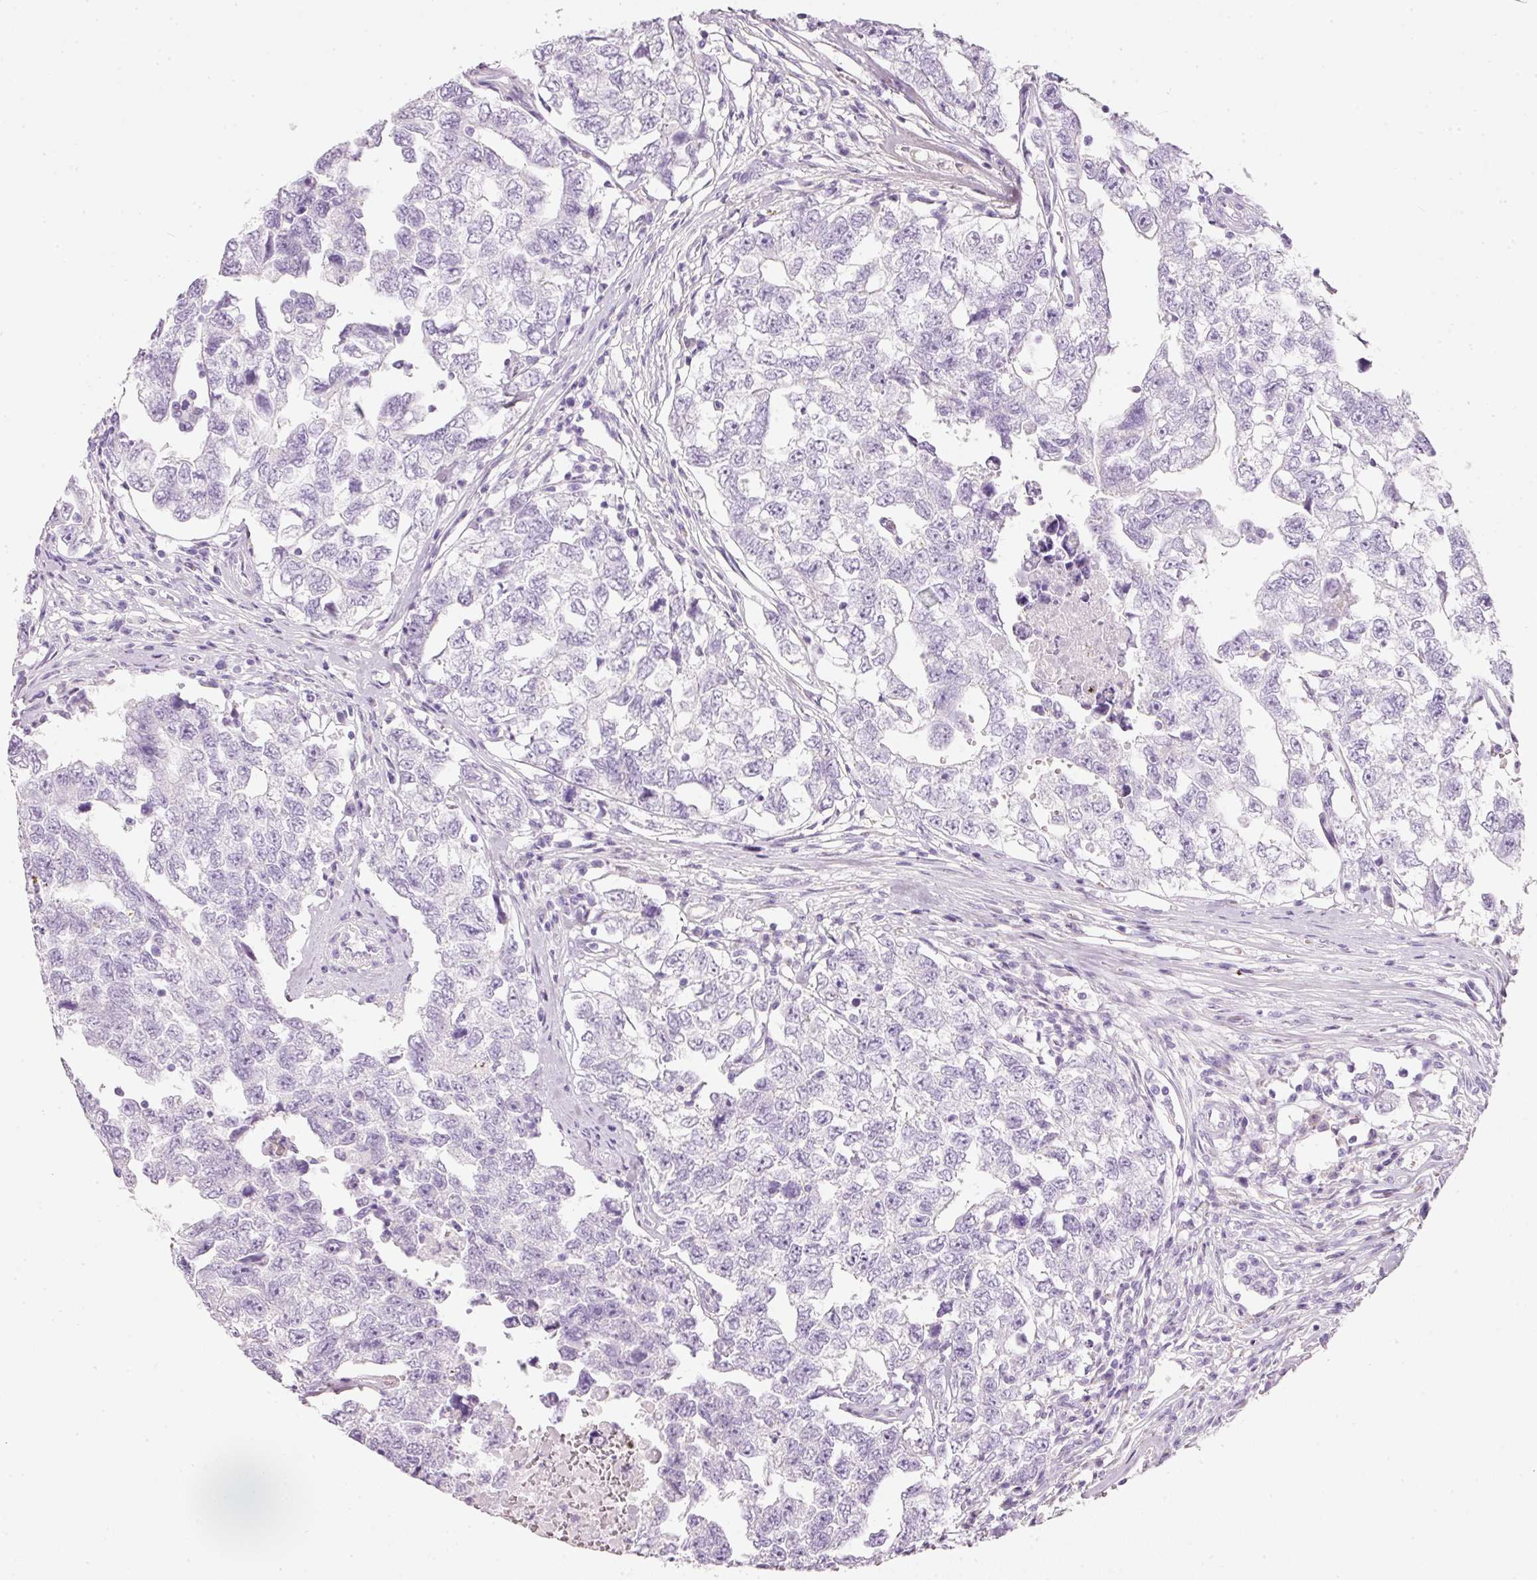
{"staining": {"intensity": "negative", "quantity": "none", "location": "none"}, "tissue": "testis cancer", "cell_type": "Tumor cells", "image_type": "cancer", "snomed": [{"axis": "morphology", "description": "Carcinoma, Embryonal, NOS"}, {"axis": "topography", "description": "Testis"}], "caption": "Tumor cells show no significant protein expression in embryonal carcinoma (testis).", "gene": "PDXDC1", "patient": {"sex": "male", "age": 22}}